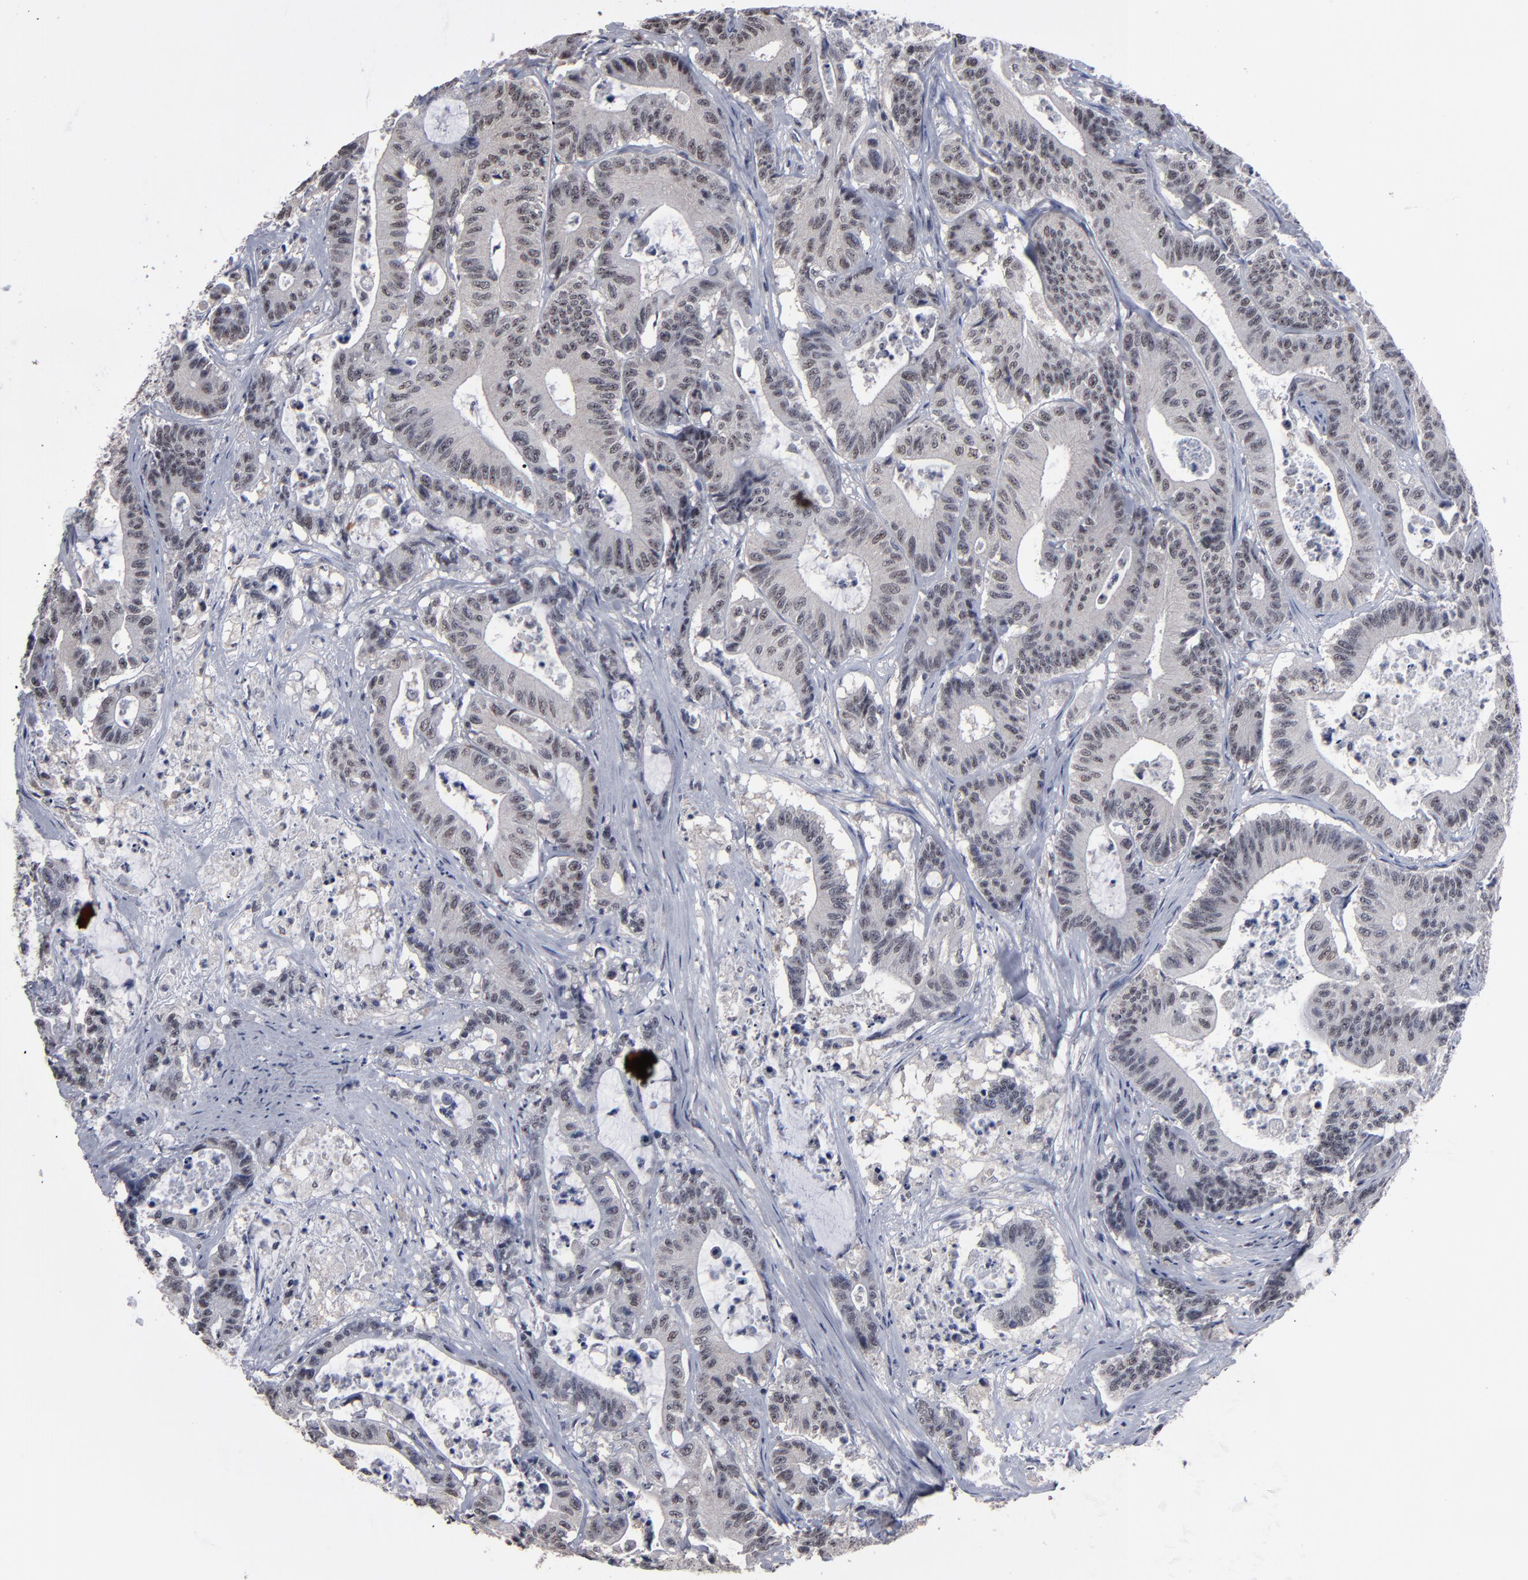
{"staining": {"intensity": "weak", "quantity": "<25%", "location": "nuclear"}, "tissue": "colorectal cancer", "cell_type": "Tumor cells", "image_type": "cancer", "snomed": [{"axis": "morphology", "description": "Adenocarcinoma, NOS"}, {"axis": "topography", "description": "Colon"}], "caption": "IHC micrograph of human colorectal cancer stained for a protein (brown), which demonstrates no positivity in tumor cells.", "gene": "SSRP1", "patient": {"sex": "female", "age": 84}}